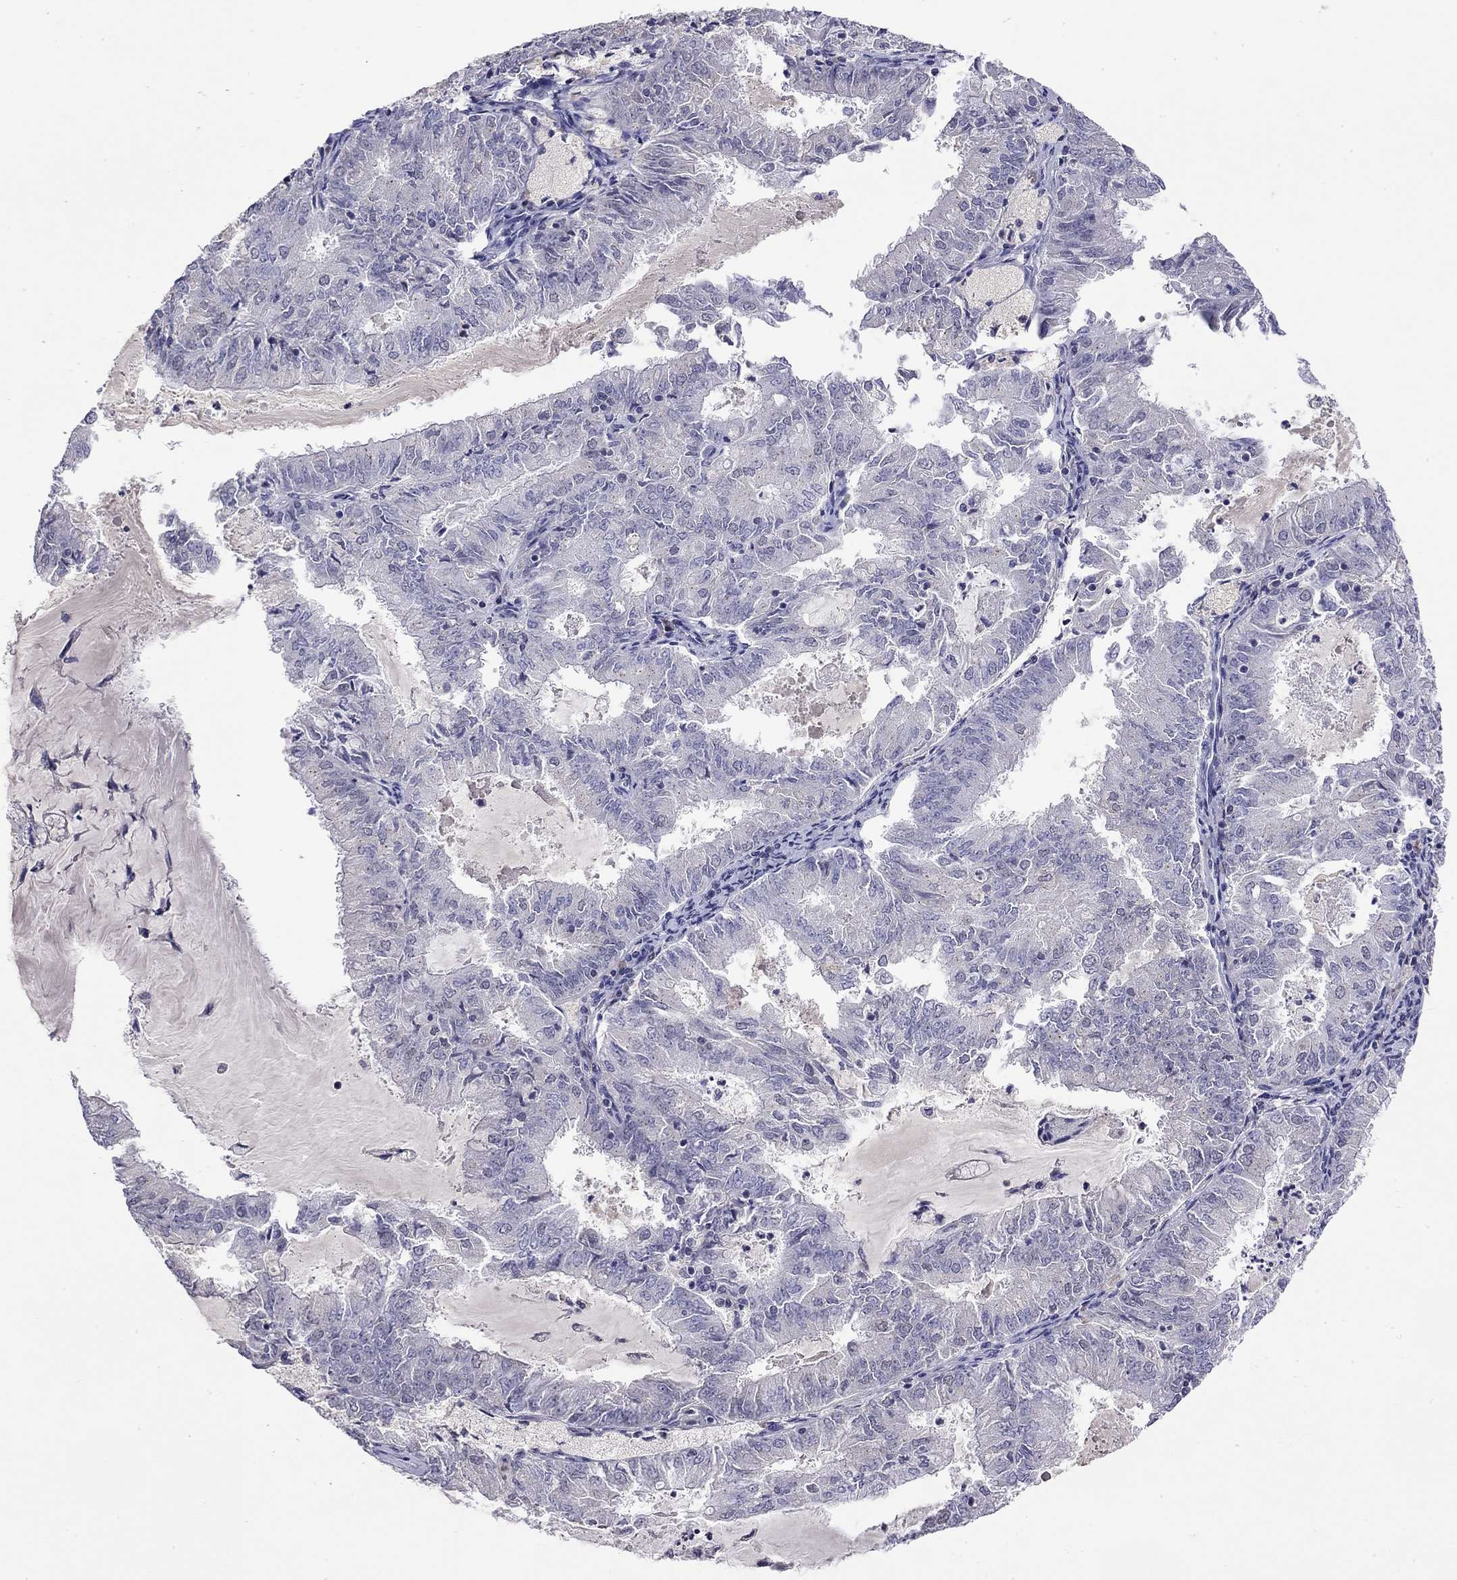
{"staining": {"intensity": "negative", "quantity": "none", "location": "none"}, "tissue": "endometrial cancer", "cell_type": "Tumor cells", "image_type": "cancer", "snomed": [{"axis": "morphology", "description": "Adenocarcinoma, NOS"}, {"axis": "topography", "description": "Endometrium"}], "caption": "Immunohistochemistry (IHC) image of neoplastic tissue: endometrial cancer (adenocarcinoma) stained with DAB (3,3'-diaminobenzidine) reveals no significant protein staining in tumor cells. (Stains: DAB immunohistochemistry (IHC) with hematoxylin counter stain, Microscopy: brightfield microscopy at high magnification).", "gene": "WNK3", "patient": {"sex": "female", "age": 57}}